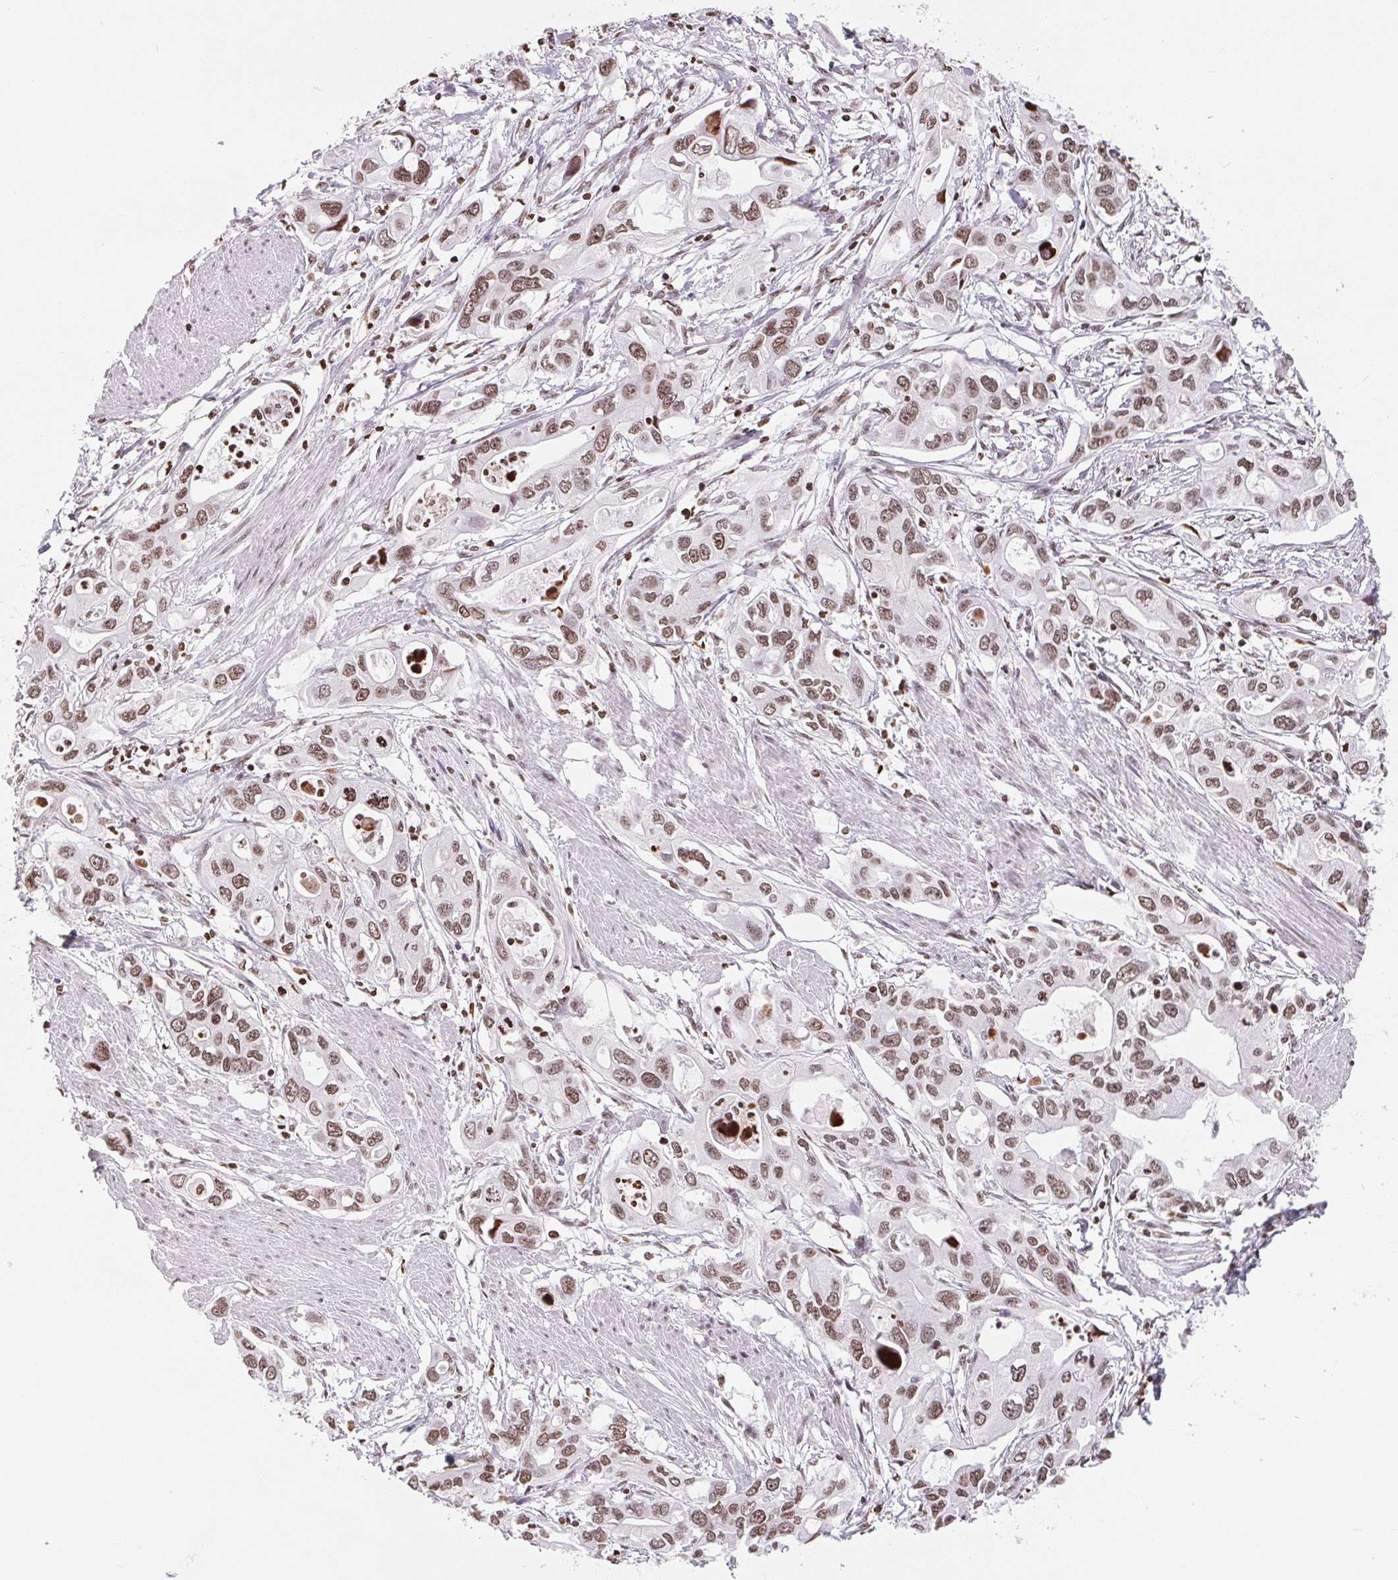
{"staining": {"intensity": "moderate", "quantity": ">75%", "location": "nuclear"}, "tissue": "pancreatic cancer", "cell_type": "Tumor cells", "image_type": "cancer", "snomed": [{"axis": "morphology", "description": "Adenocarcinoma, NOS"}, {"axis": "topography", "description": "Pancreas"}], "caption": "This histopathology image exhibits IHC staining of pancreatic cancer (adenocarcinoma), with medium moderate nuclear positivity in approximately >75% of tumor cells.", "gene": "SMIM12", "patient": {"sex": "male", "age": 60}}